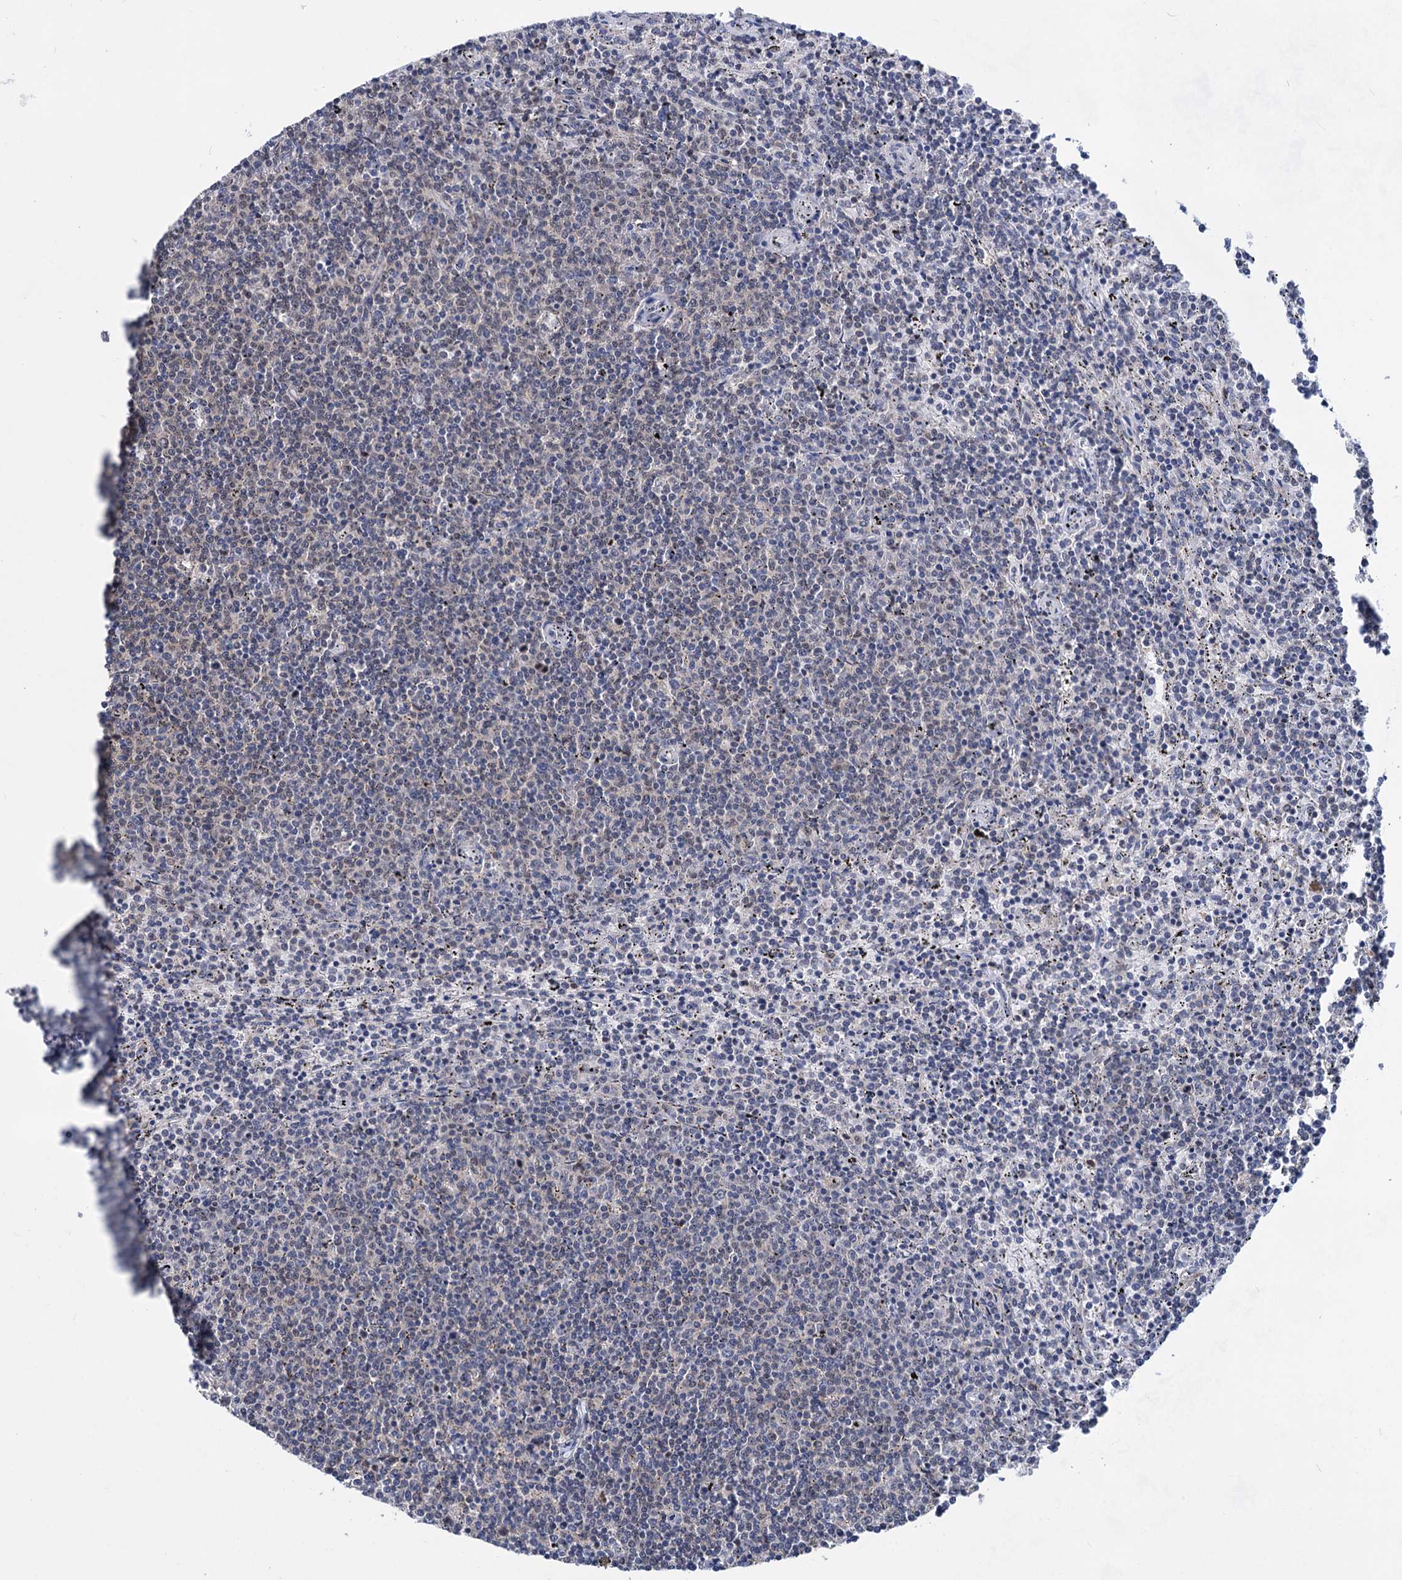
{"staining": {"intensity": "negative", "quantity": "none", "location": "none"}, "tissue": "lymphoma", "cell_type": "Tumor cells", "image_type": "cancer", "snomed": [{"axis": "morphology", "description": "Malignant lymphoma, non-Hodgkin's type, Low grade"}, {"axis": "topography", "description": "Spleen"}], "caption": "Lymphoma was stained to show a protein in brown. There is no significant staining in tumor cells. (Brightfield microscopy of DAB IHC at high magnification).", "gene": "TTC17", "patient": {"sex": "female", "age": 50}}